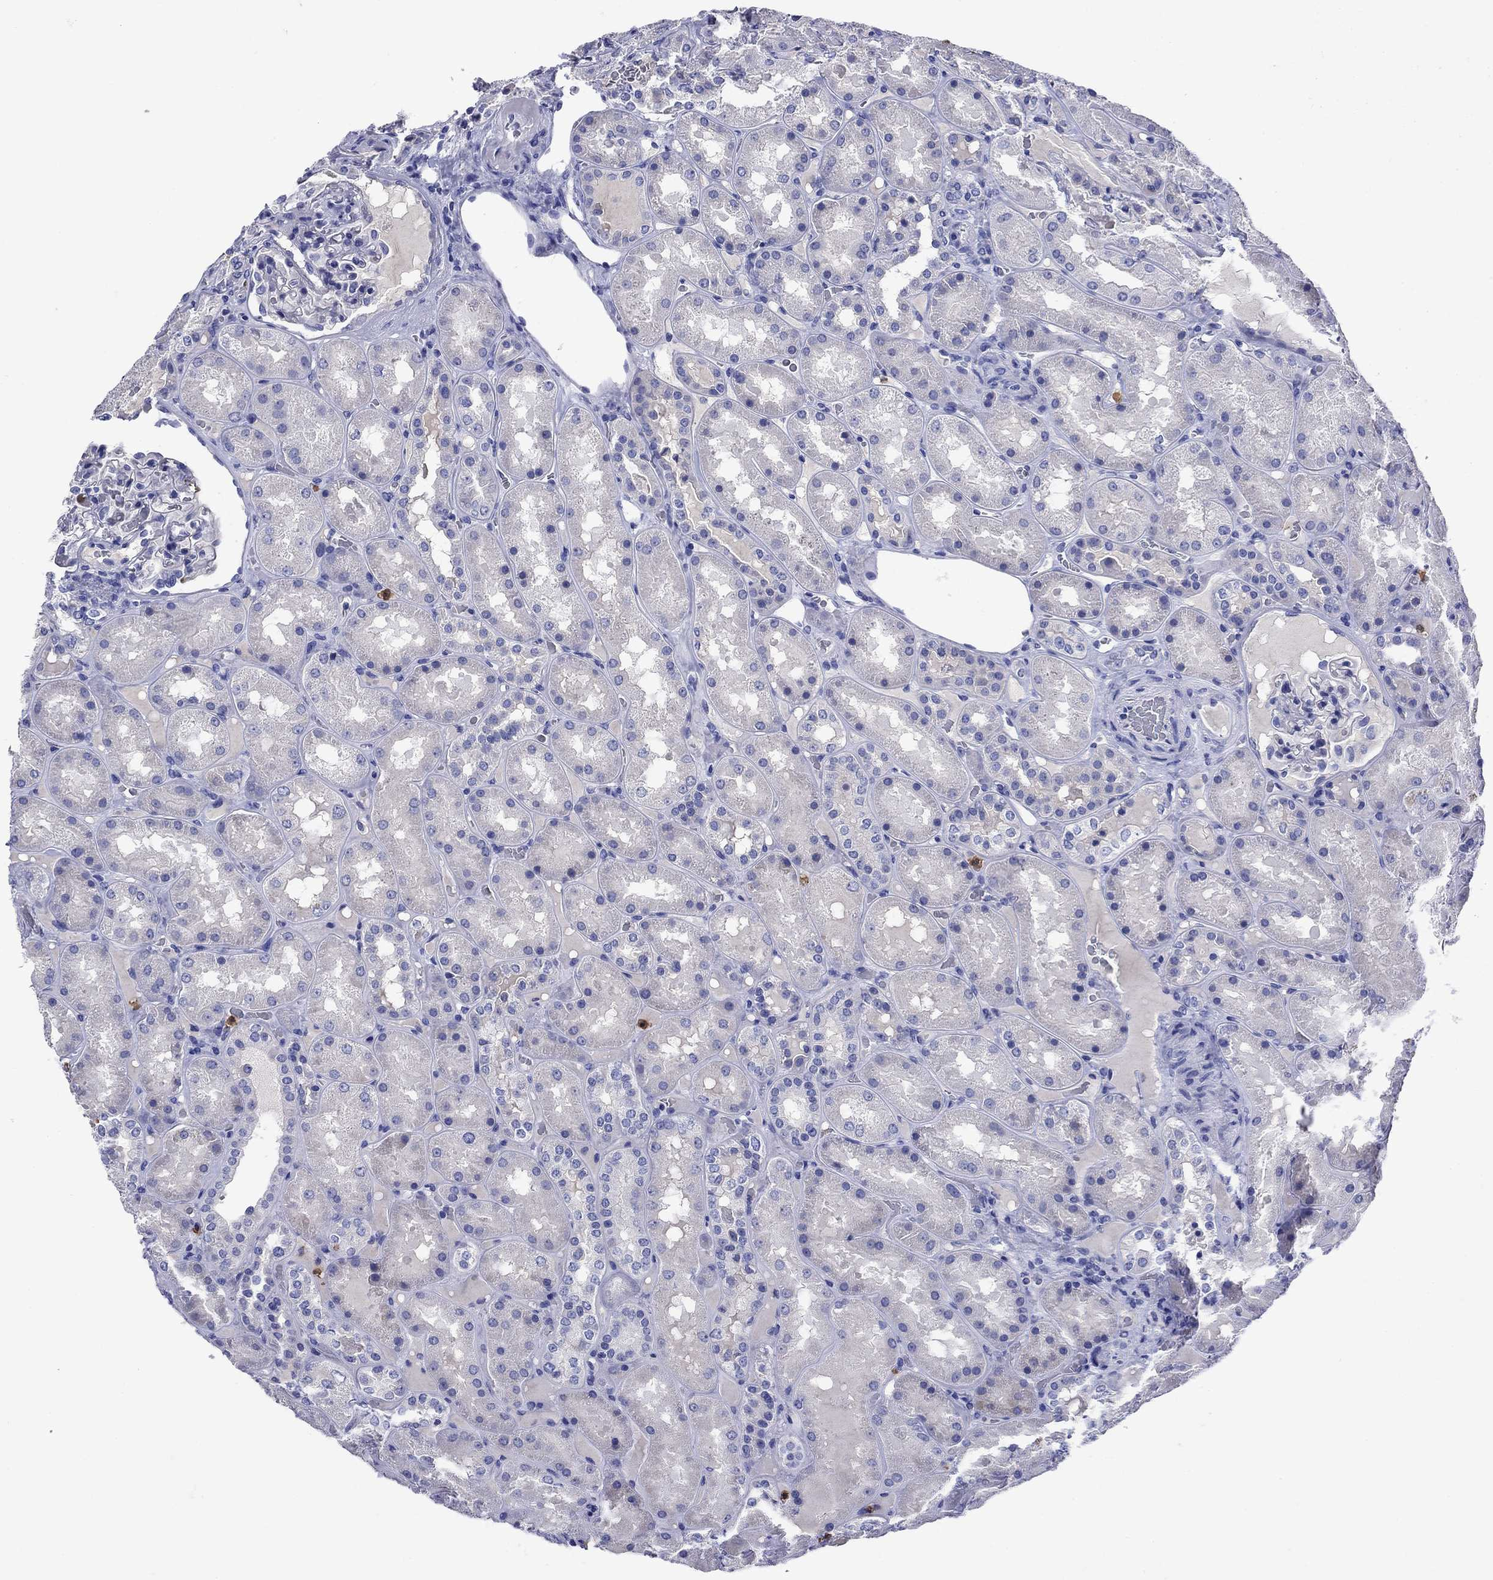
{"staining": {"intensity": "negative", "quantity": "none", "location": "none"}, "tissue": "kidney", "cell_type": "Cells in glomeruli", "image_type": "normal", "snomed": [{"axis": "morphology", "description": "Normal tissue, NOS"}, {"axis": "topography", "description": "Kidney"}], "caption": "DAB immunohistochemical staining of unremarkable human kidney reveals no significant staining in cells in glomeruli. Brightfield microscopy of immunohistochemistry (IHC) stained with DAB (brown) and hematoxylin (blue), captured at high magnification.", "gene": "TFR2", "patient": {"sex": "male", "age": 73}}